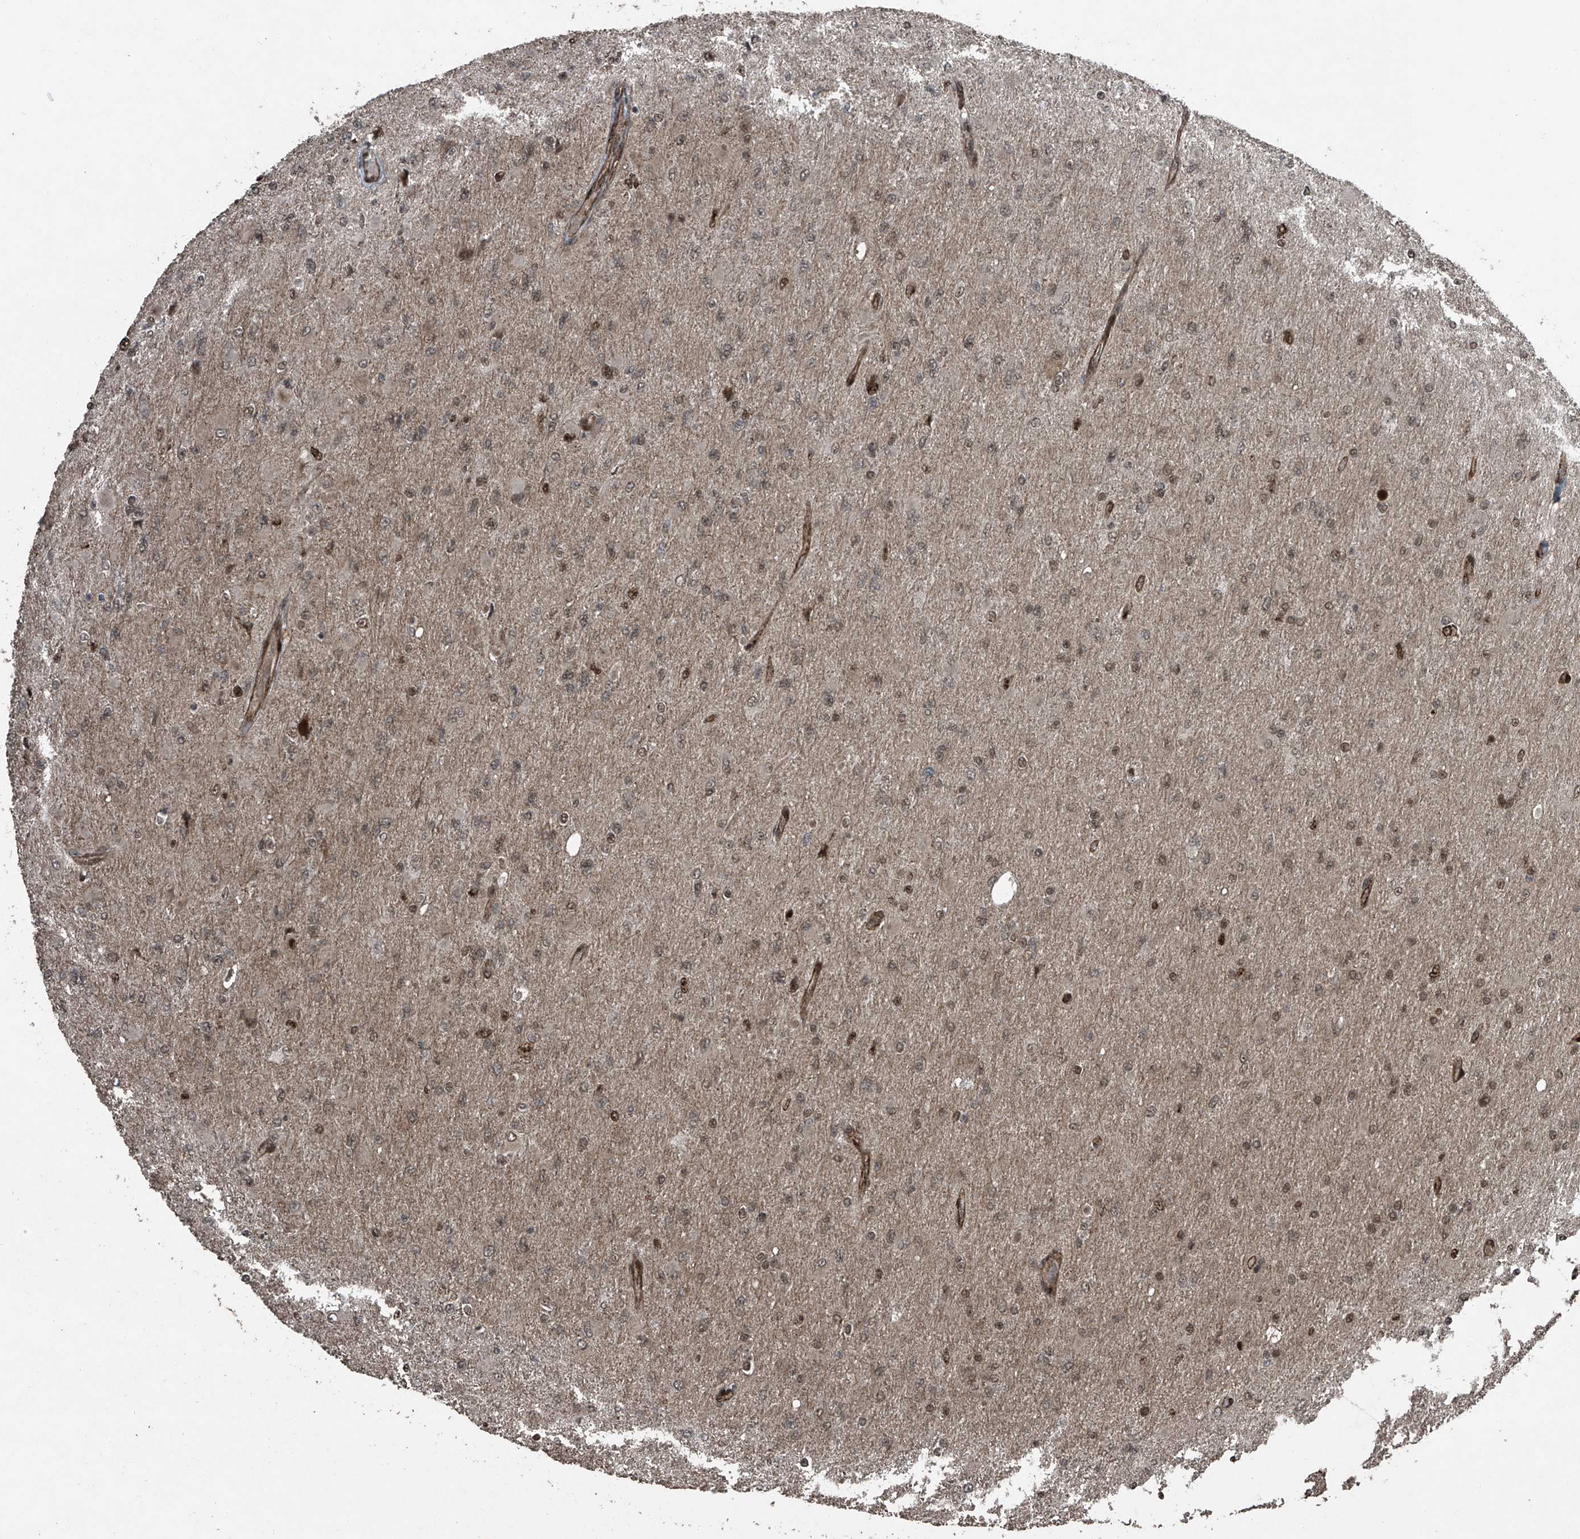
{"staining": {"intensity": "weak", "quantity": "25%-75%", "location": "nuclear"}, "tissue": "glioma", "cell_type": "Tumor cells", "image_type": "cancer", "snomed": [{"axis": "morphology", "description": "Glioma, malignant, High grade"}, {"axis": "topography", "description": "Cerebral cortex"}], "caption": "Glioma stained with immunohistochemistry reveals weak nuclear positivity in approximately 25%-75% of tumor cells.", "gene": "ZNF570", "patient": {"sex": "female", "age": 36}}